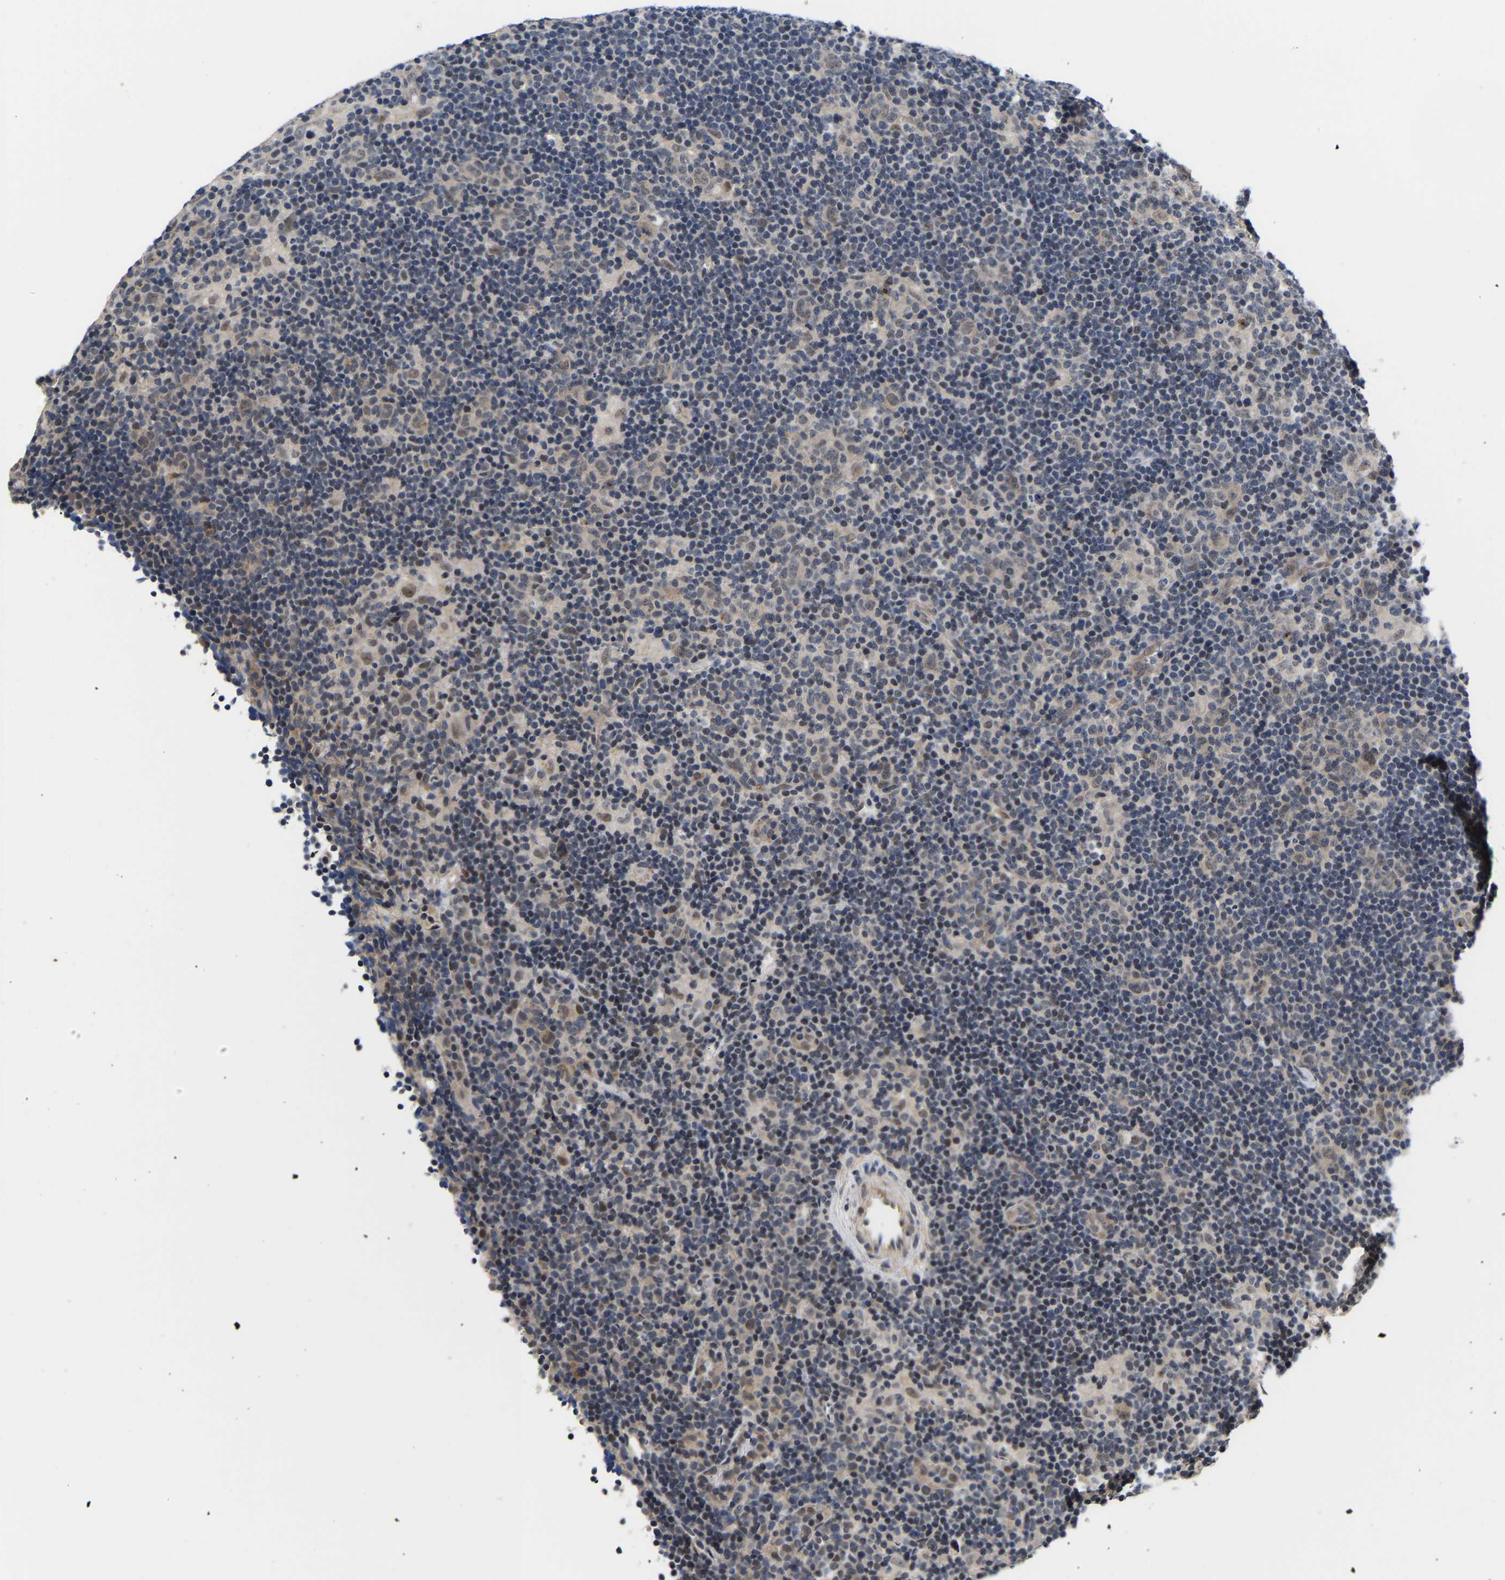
{"staining": {"intensity": "weak", "quantity": ">75%", "location": "nuclear"}, "tissue": "lymphoma", "cell_type": "Tumor cells", "image_type": "cancer", "snomed": [{"axis": "morphology", "description": "Hodgkin's disease, NOS"}, {"axis": "topography", "description": "Lymph node"}], "caption": "Hodgkin's disease stained for a protein (brown) demonstrates weak nuclear positive expression in approximately >75% of tumor cells.", "gene": "METTL16", "patient": {"sex": "female", "age": 57}}